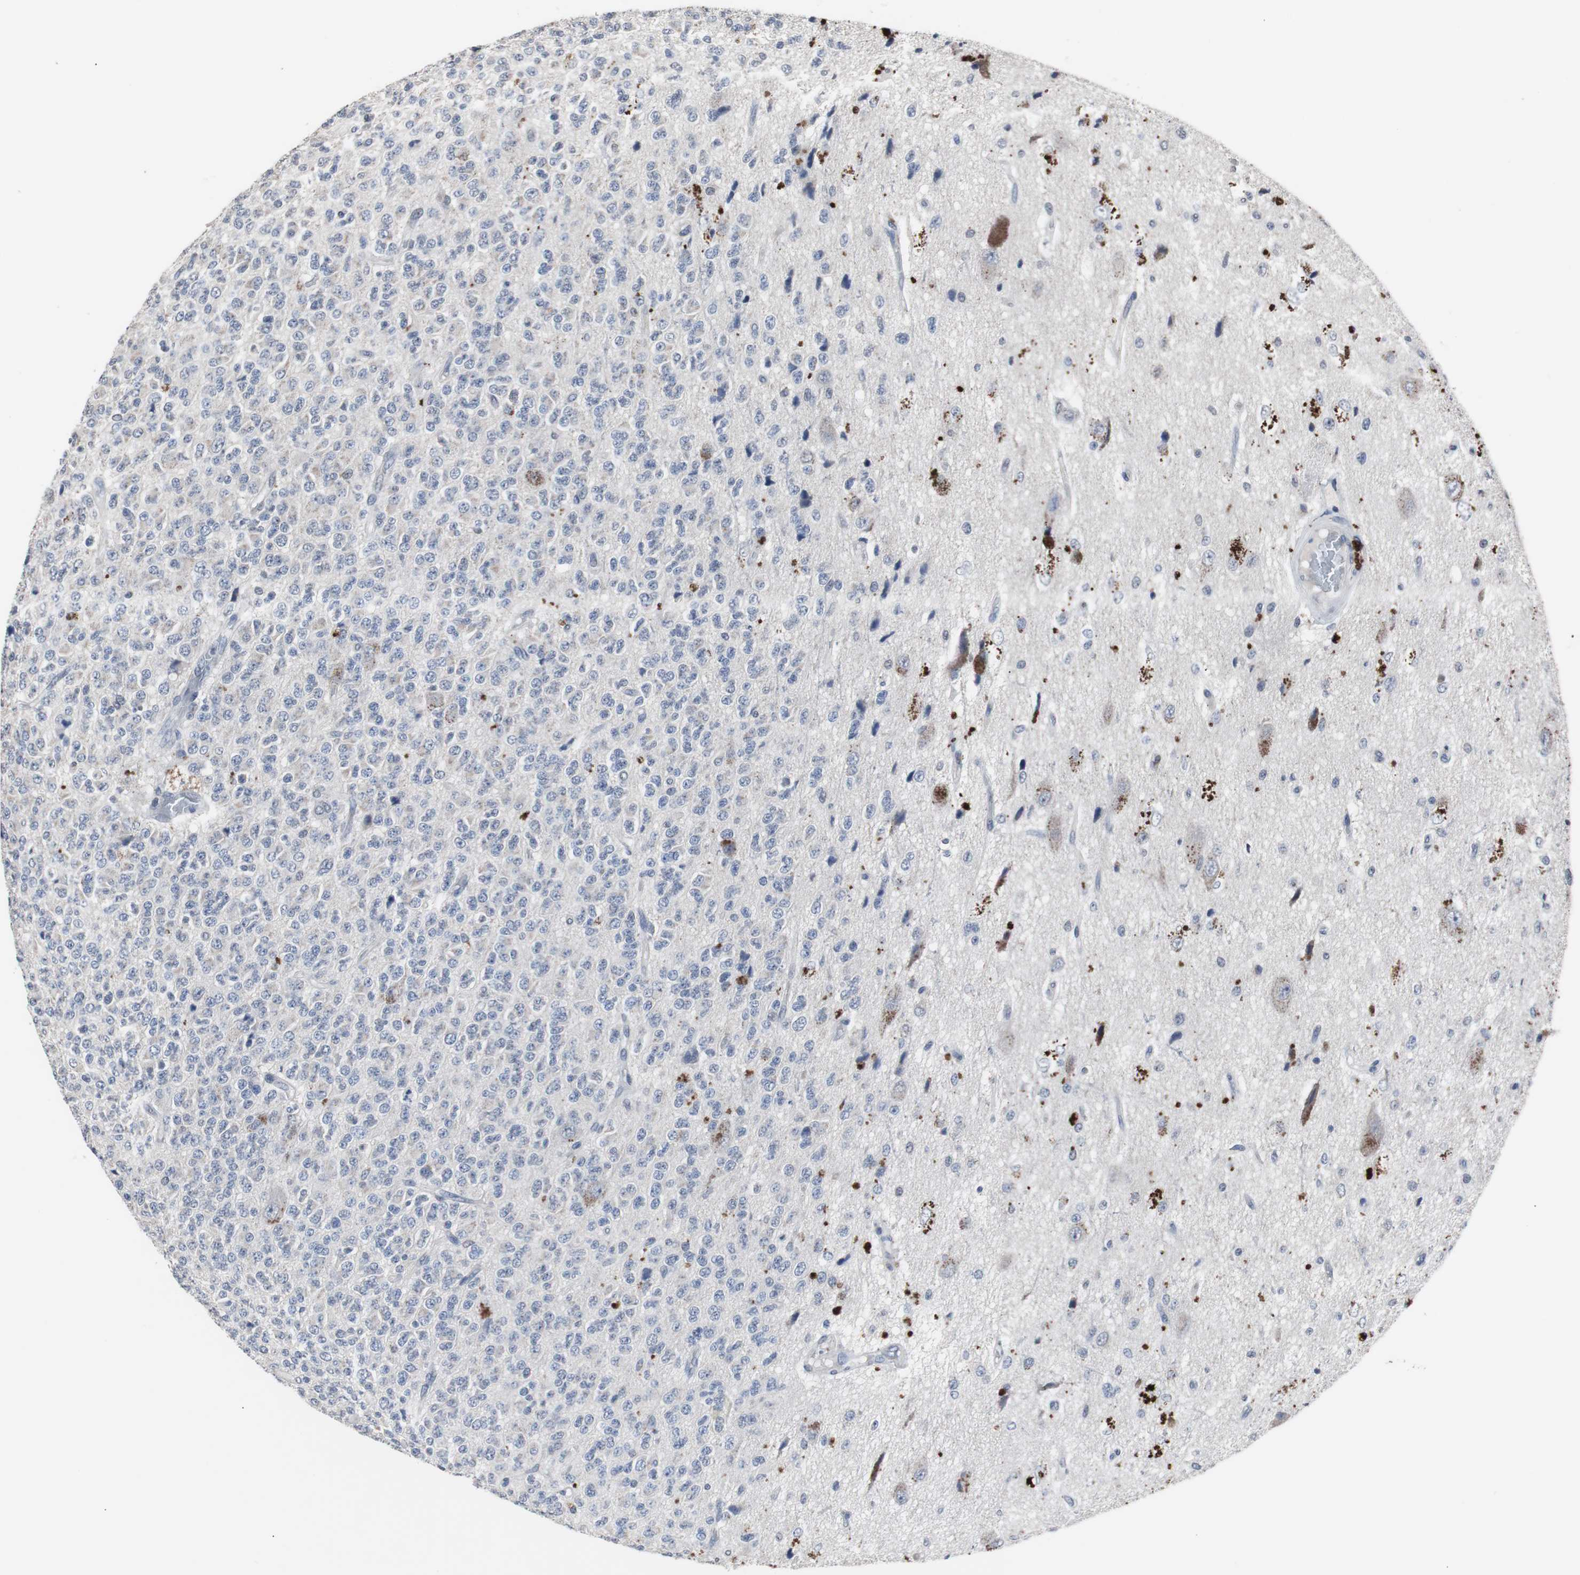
{"staining": {"intensity": "negative", "quantity": "none", "location": "none"}, "tissue": "glioma", "cell_type": "Tumor cells", "image_type": "cancer", "snomed": [{"axis": "morphology", "description": "Glioma, malignant, High grade"}, {"axis": "topography", "description": "pancreas cauda"}], "caption": "IHC photomicrograph of human malignant glioma (high-grade) stained for a protein (brown), which demonstrates no positivity in tumor cells.", "gene": "RBM47", "patient": {"sex": "male", "age": 60}}